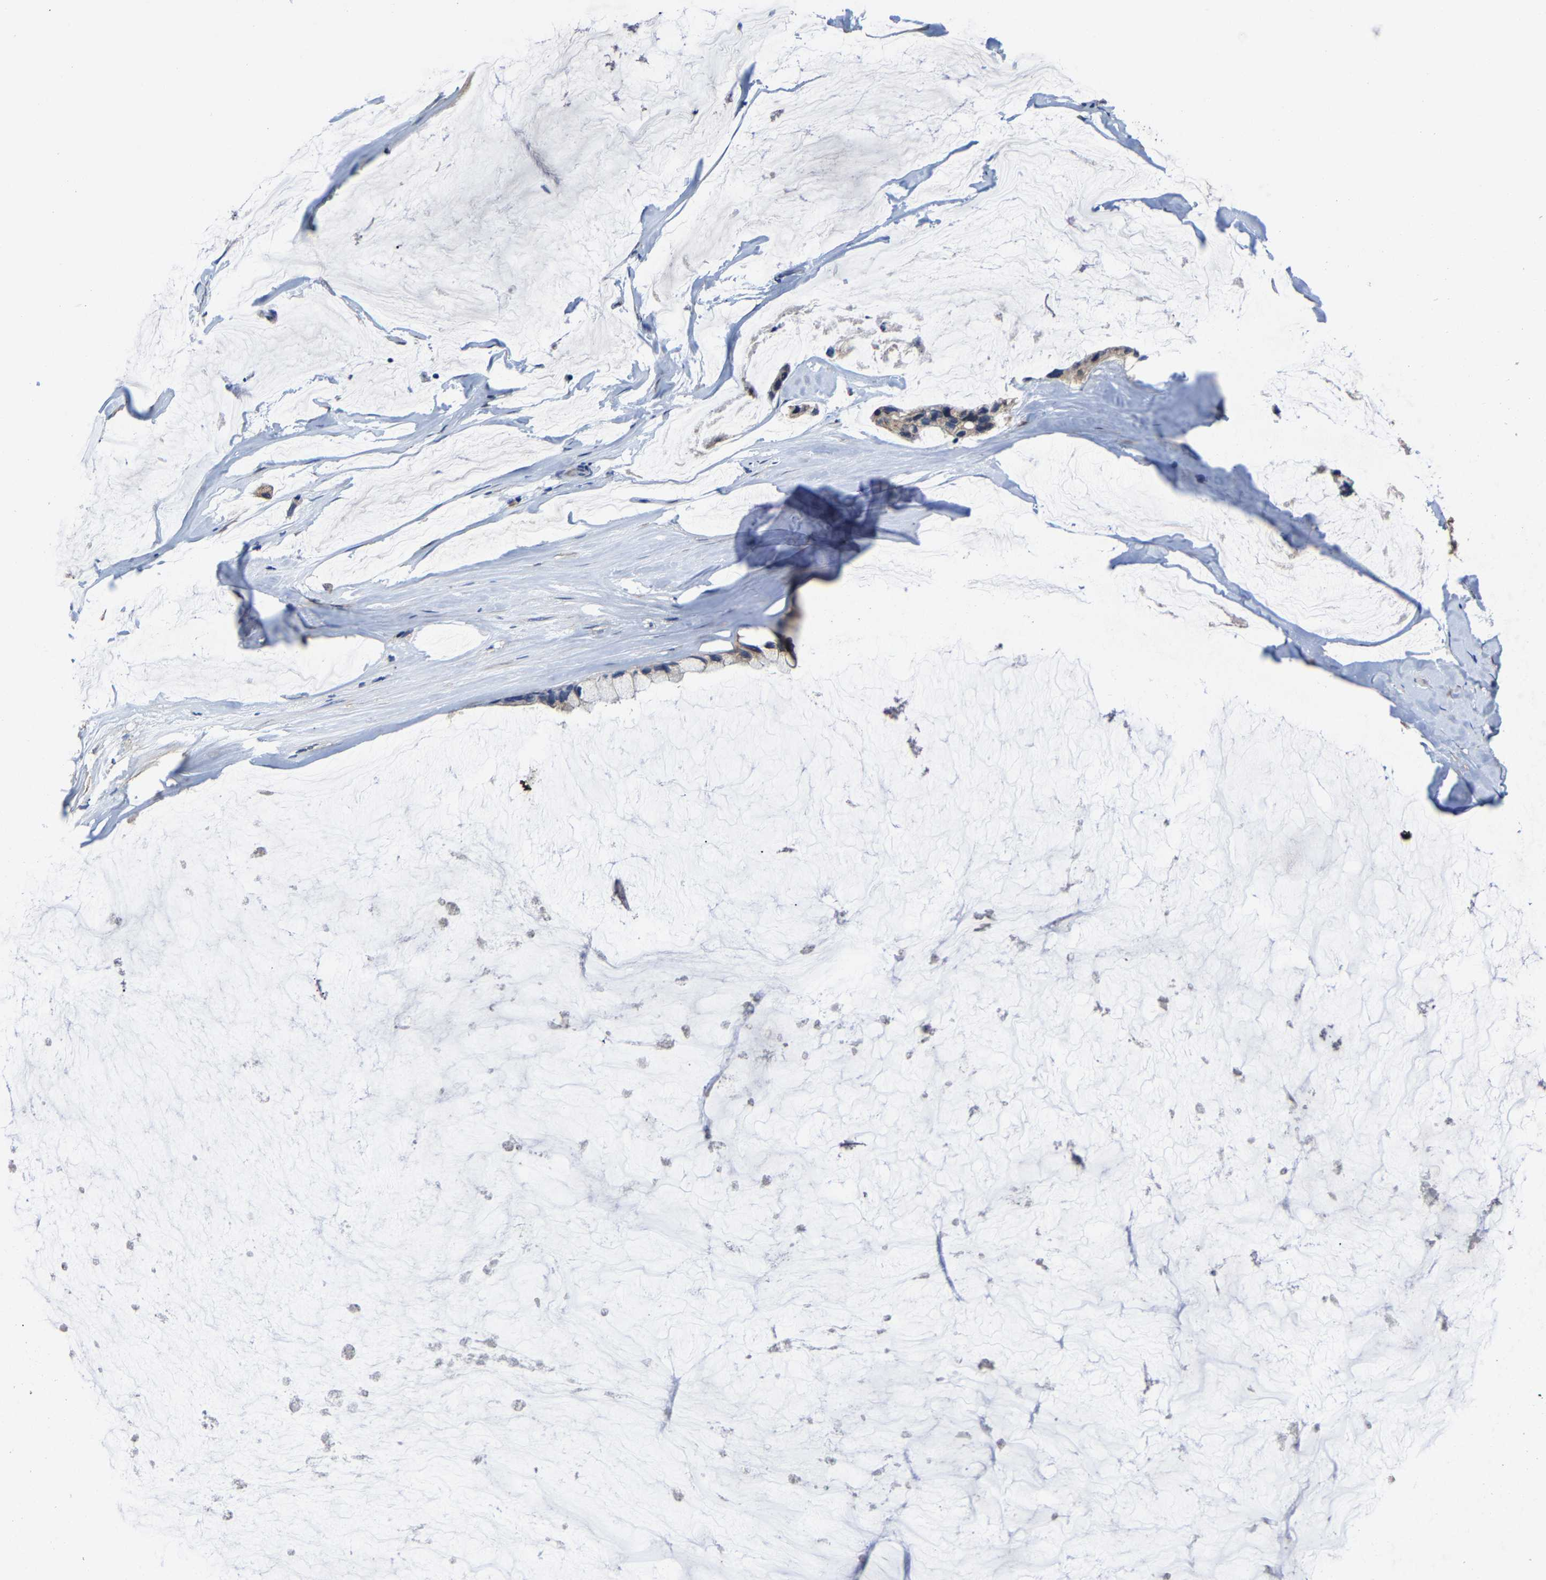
{"staining": {"intensity": "negative", "quantity": "none", "location": "none"}, "tissue": "ovarian cancer", "cell_type": "Tumor cells", "image_type": "cancer", "snomed": [{"axis": "morphology", "description": "Cystadenocarcinoma, mucinous, NOS"}, {"axis": "topography", "description": "Ovary"}], "caption": "High power microscopy photomicrograph of an immunohistochemistry (IHC) micrograph of ovarian cancer, revealing no significant staining in tumor cells.", "gene": "EBAG9", "patient": {"sex": "female", "age": 39}}